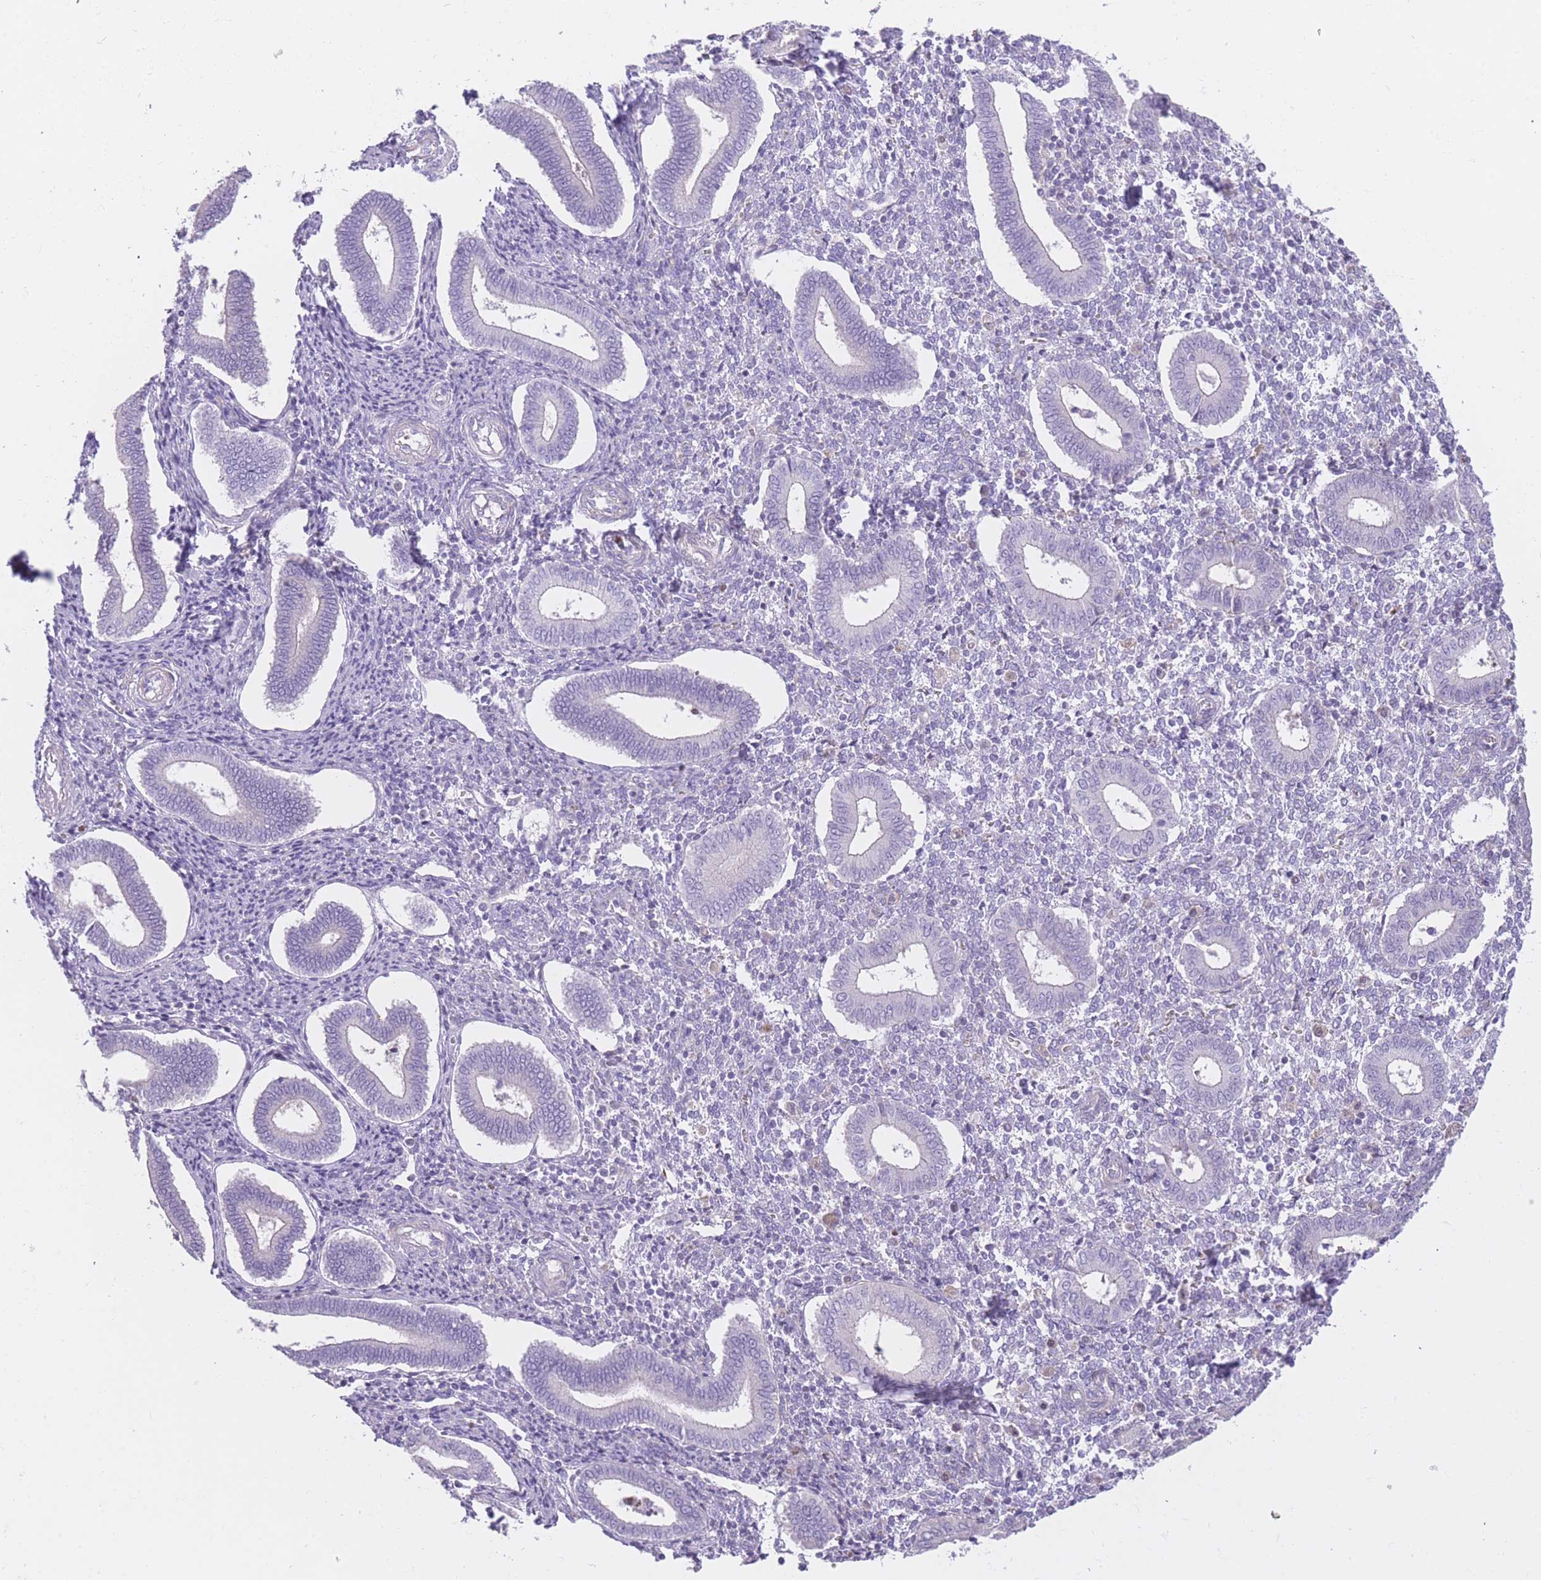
{"staining": {"intensity": "negative", "quantity": "none", "location": "none"}, "tissue": "endometrium", "cell_type": "Cells in endometrial stroma", "image_type": "normal", "snomed": [{"axis": "morphology", "description": "Normal tissue, NOS"}, {"axis": "topography", "description": "Endometrium"}], "caption": "Human endometrium stained for a protein using immunohistochemistry reveals no expression in cells in endometrial stroma.", "gene": "IMPG1", "patient": {"sex": "female", "age": 44}}